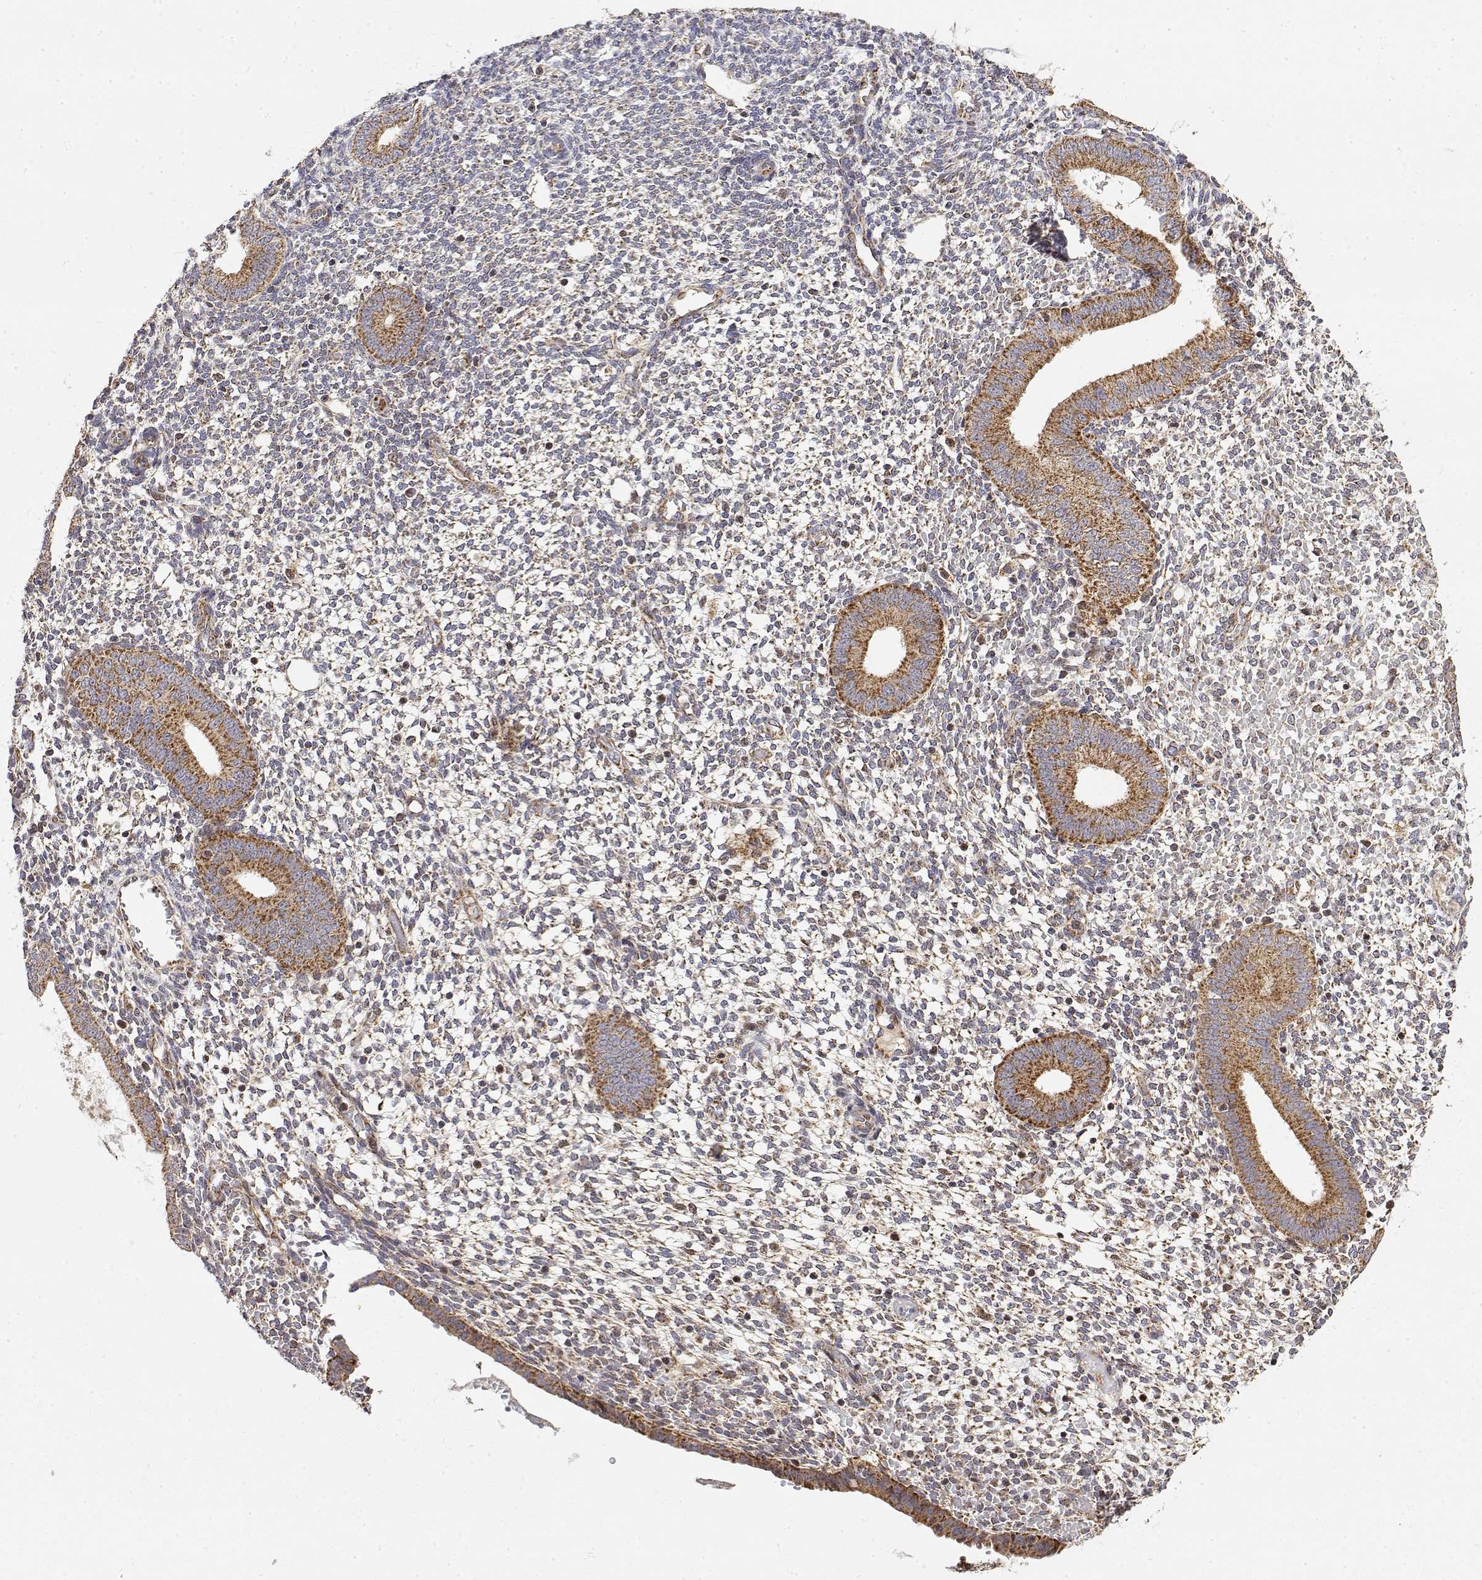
{"staining": {"intensity": "weak", "quantity": "25%-75%", "location": "cytoplasmic/membranous"}, "tissue": "endometrium", "cell_type": "Cells in endometrial stroma", "image_type": "normal", "snomed": [{"axis": "morphology", "description": "Normal tissue, NOS"}, {"axis": "topography", "description": "Endometrium"}], "caption": "Protein staining of normal endometrium reveals weak cytoplasmic/membranous staining in about 25%-75% of cells in endometrial stroma. Nuclei are stained in blue.", "gene": "GADD45GIP1", "patient": {"sex": "female", "age": 40}}